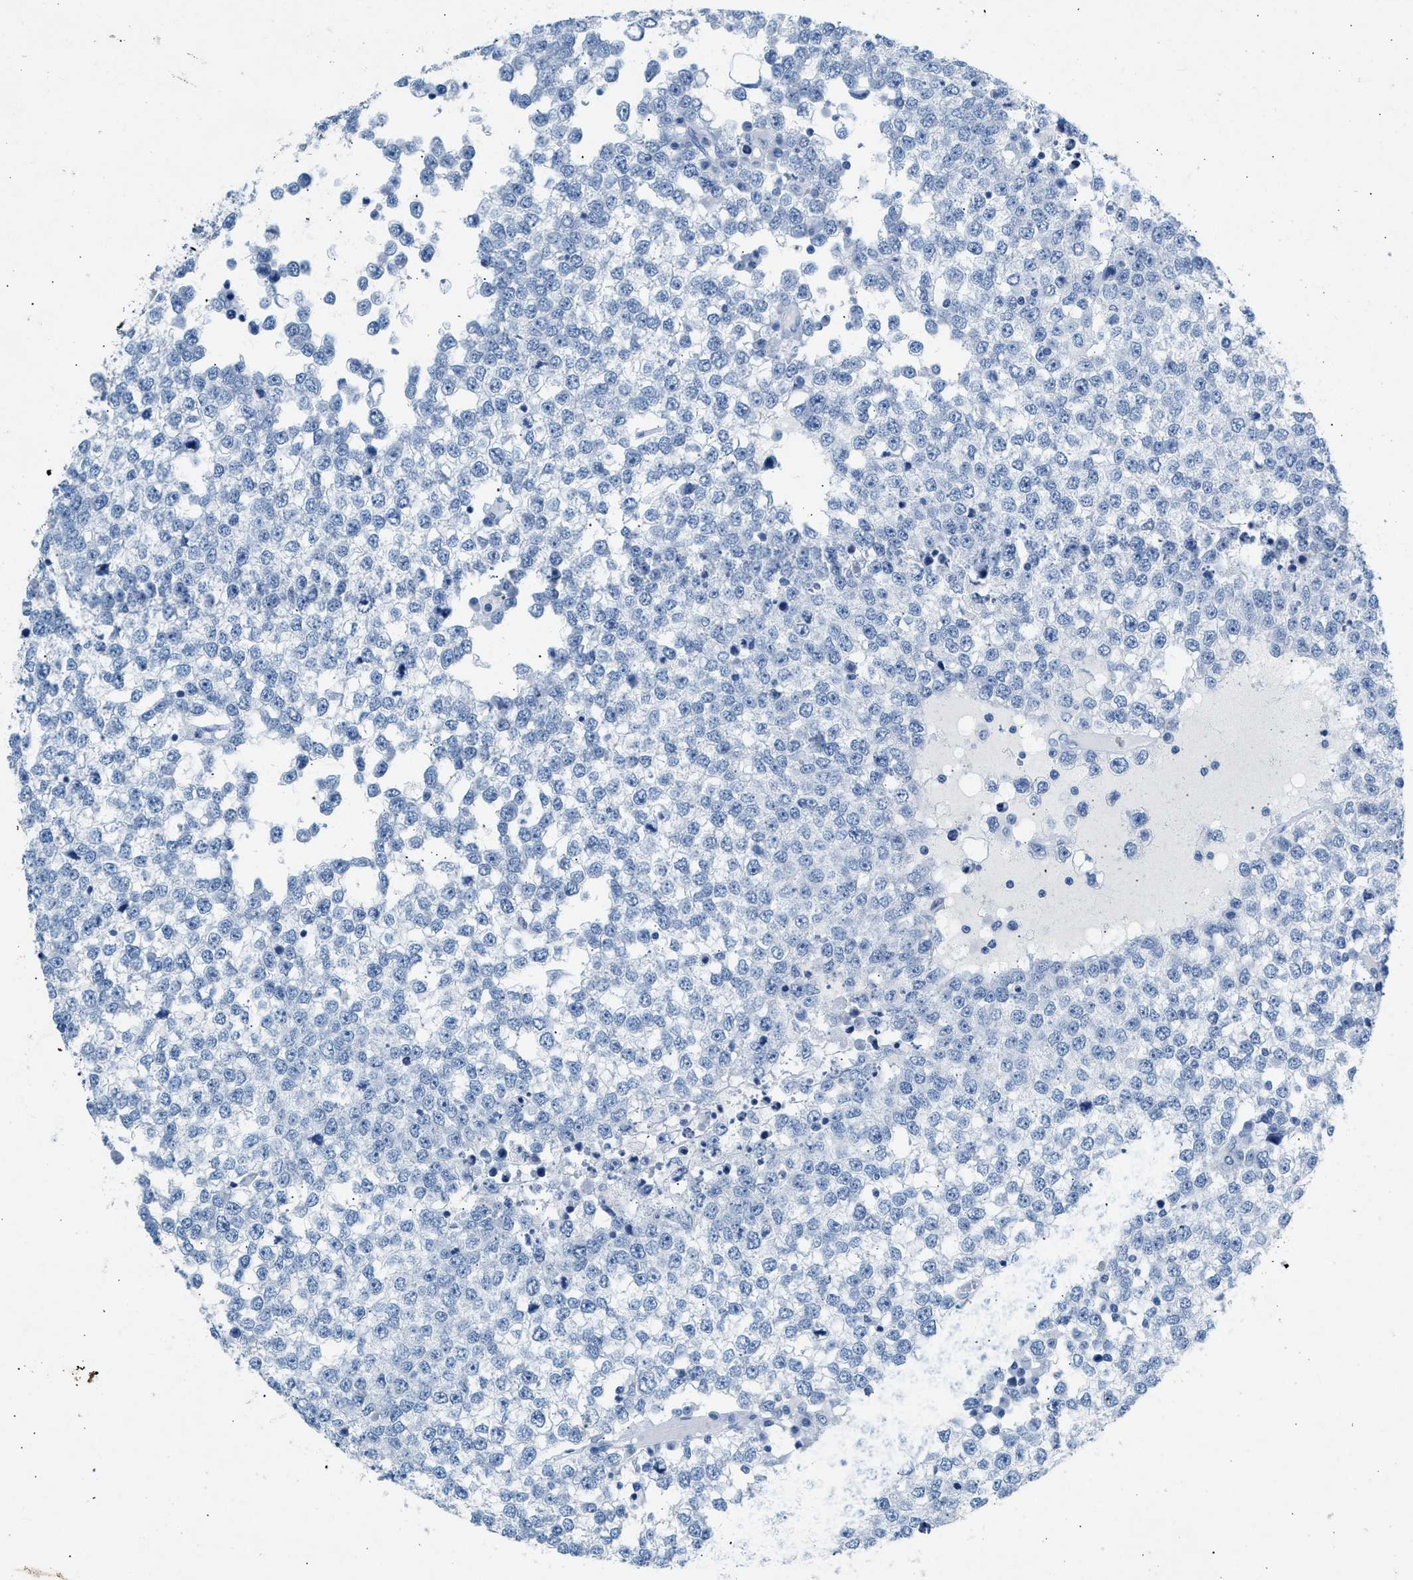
{"staining": {"intensity": "negative", "quantity": "none", "location": "none"}, "tissue": "testis cancer", "cell_type": "Tumor cells", "image_type": "cancer", "snomed": [{"axis": "morphology", "description": "Seminoma, NOS"}, {"axis": "topography", "description": "Testis"}], "caption": "Immunohistochemistry photomicrograph of testis seminoma stained for a protein (brown), which displays no positivity in tumor cells.", "gene": "HHATL", "patient": {"sex": "male", "age": 65}}